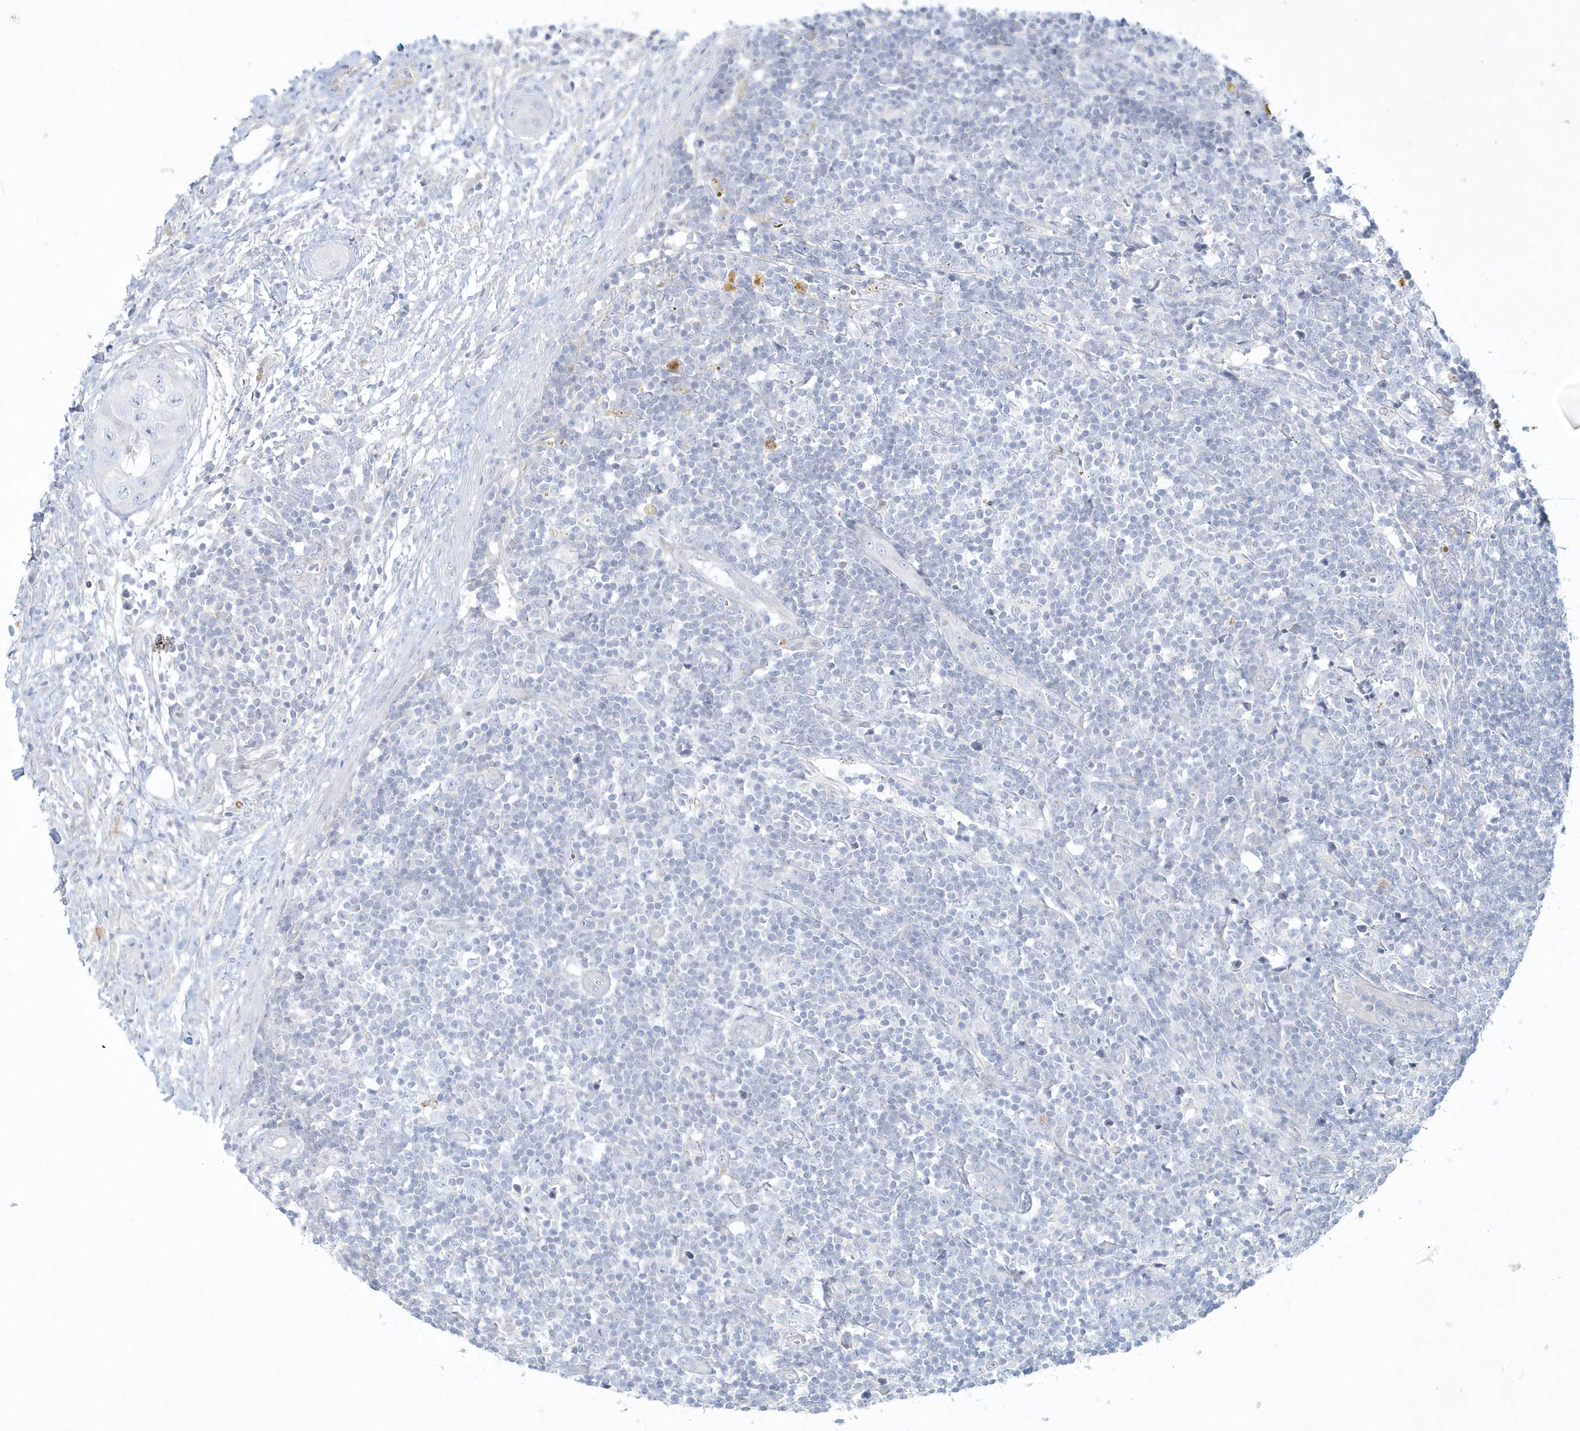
{"staining": {"intensity": "negative", "quantity": "none", "location": "none"}, "tissue": "lymph node", "cell_type": "Germinal center cells", "image_type": "normal", "snomed": [{"axis": "morphology", "description": "Normal tissue, NOS"}, {"axis": "morphology", "description": "Squamous cell carcinoma, metastatic, NOS"}, {"axis": "topography", "description": "Lymph node"}], "caption": "DAB immunohistochemical staining of benign lymph node displays no significant staining in germinal center cells.", "gene": "DNAH1", "patient": {"sex": "male", "age": 73}}